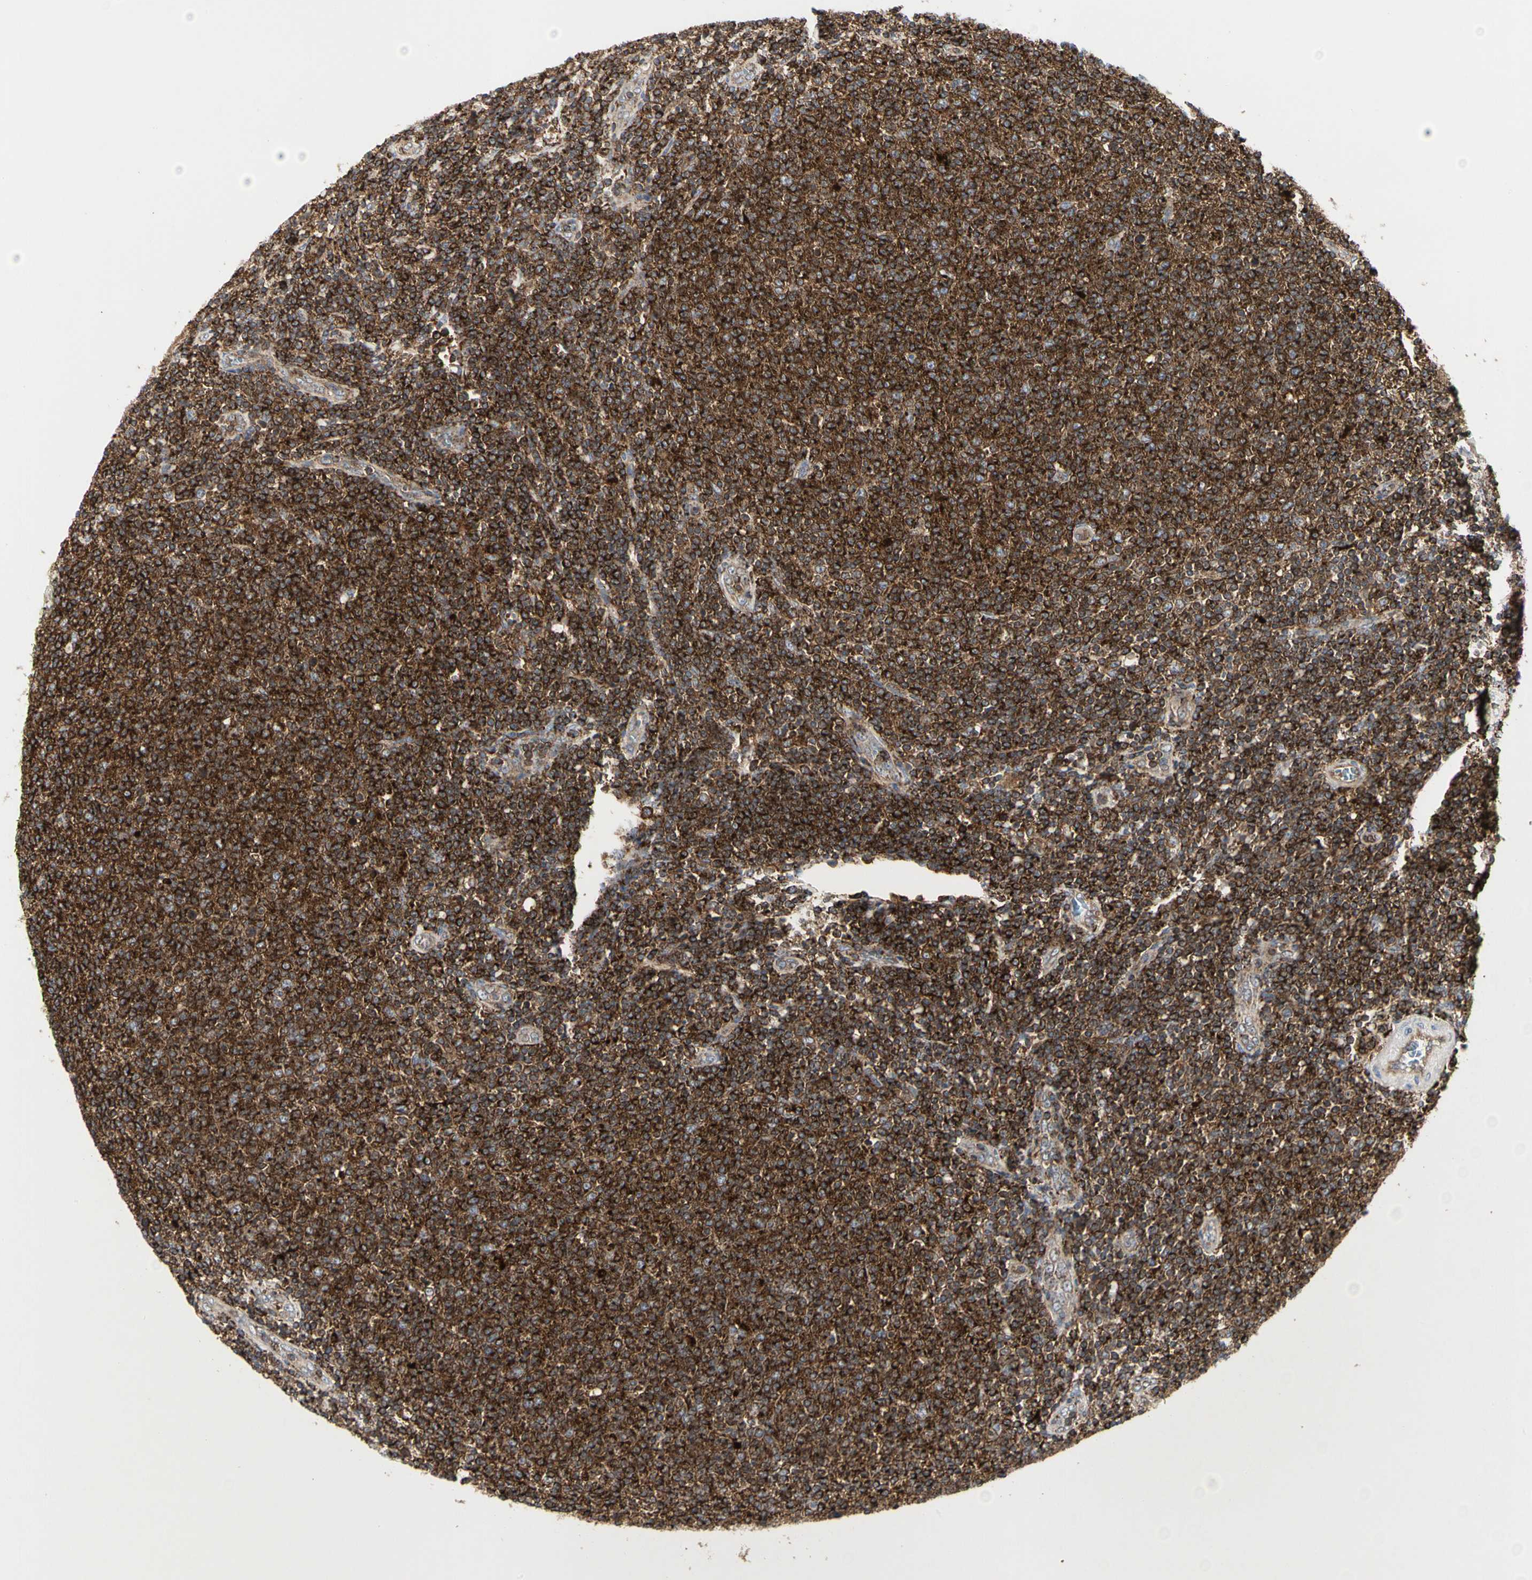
{"staining": {"intensity": "strong", "quantity": ">75%", "location": "cytoplasmic/membranous"}, "tissue": "lymphoma", "cell_type": "Tumor cells", "image_type": "cancer", "snomed": [{"axis": "morphology", "description": "Malignant lymphoma, non-Hodgkin's type, Low grade"}, {"axis": "topography", "description": "Lymph node"}], "caption": "Brown immunohistochemical staining in human malignant lymphoma, non-Hodgkin's type (low-grade) displays strong cytoplasmic/membranous expression in about >75% of tumor cells.", "gene": "NAPG", "patient": {"sex": "male", "age": 66}}